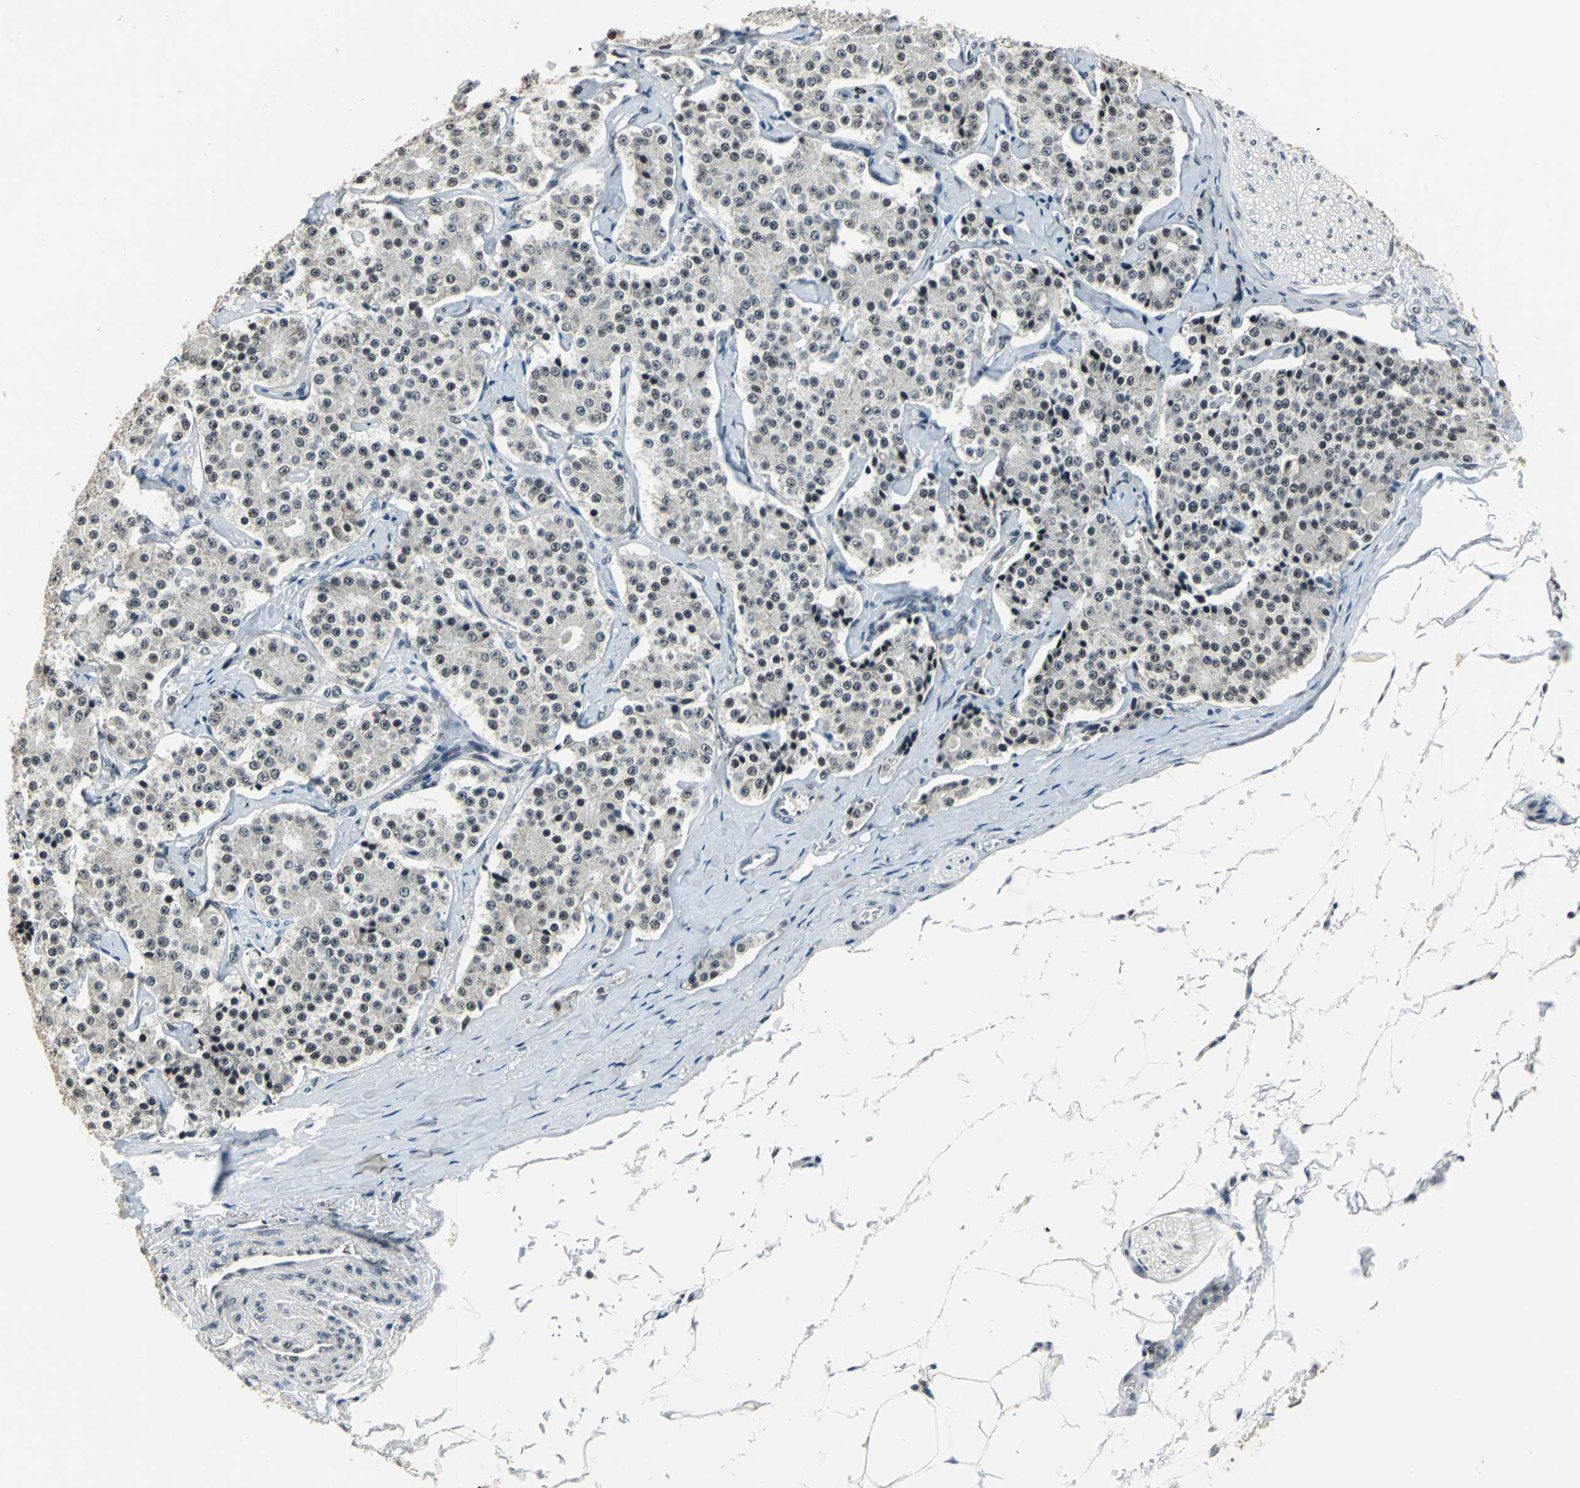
{"staining": {"intensity": "weak", "quantity": "<25%", "location": "nuclear"}, "tissue": "carcinoid", "cell_type": "Tumor cells", "image_type": "cancer", "snomed": [{"axis": "morphology", "description": "Carcinoid, malignant, NOS"}, {"axis": "topography", "description": "Colon"}], "caption": "An immunohistochemistry image of carcinoid is shown. There is no staining in tumor cells of carcinoid.", "gene": "BCLAF1", "patient": {"sex": "female", "age": 61}}